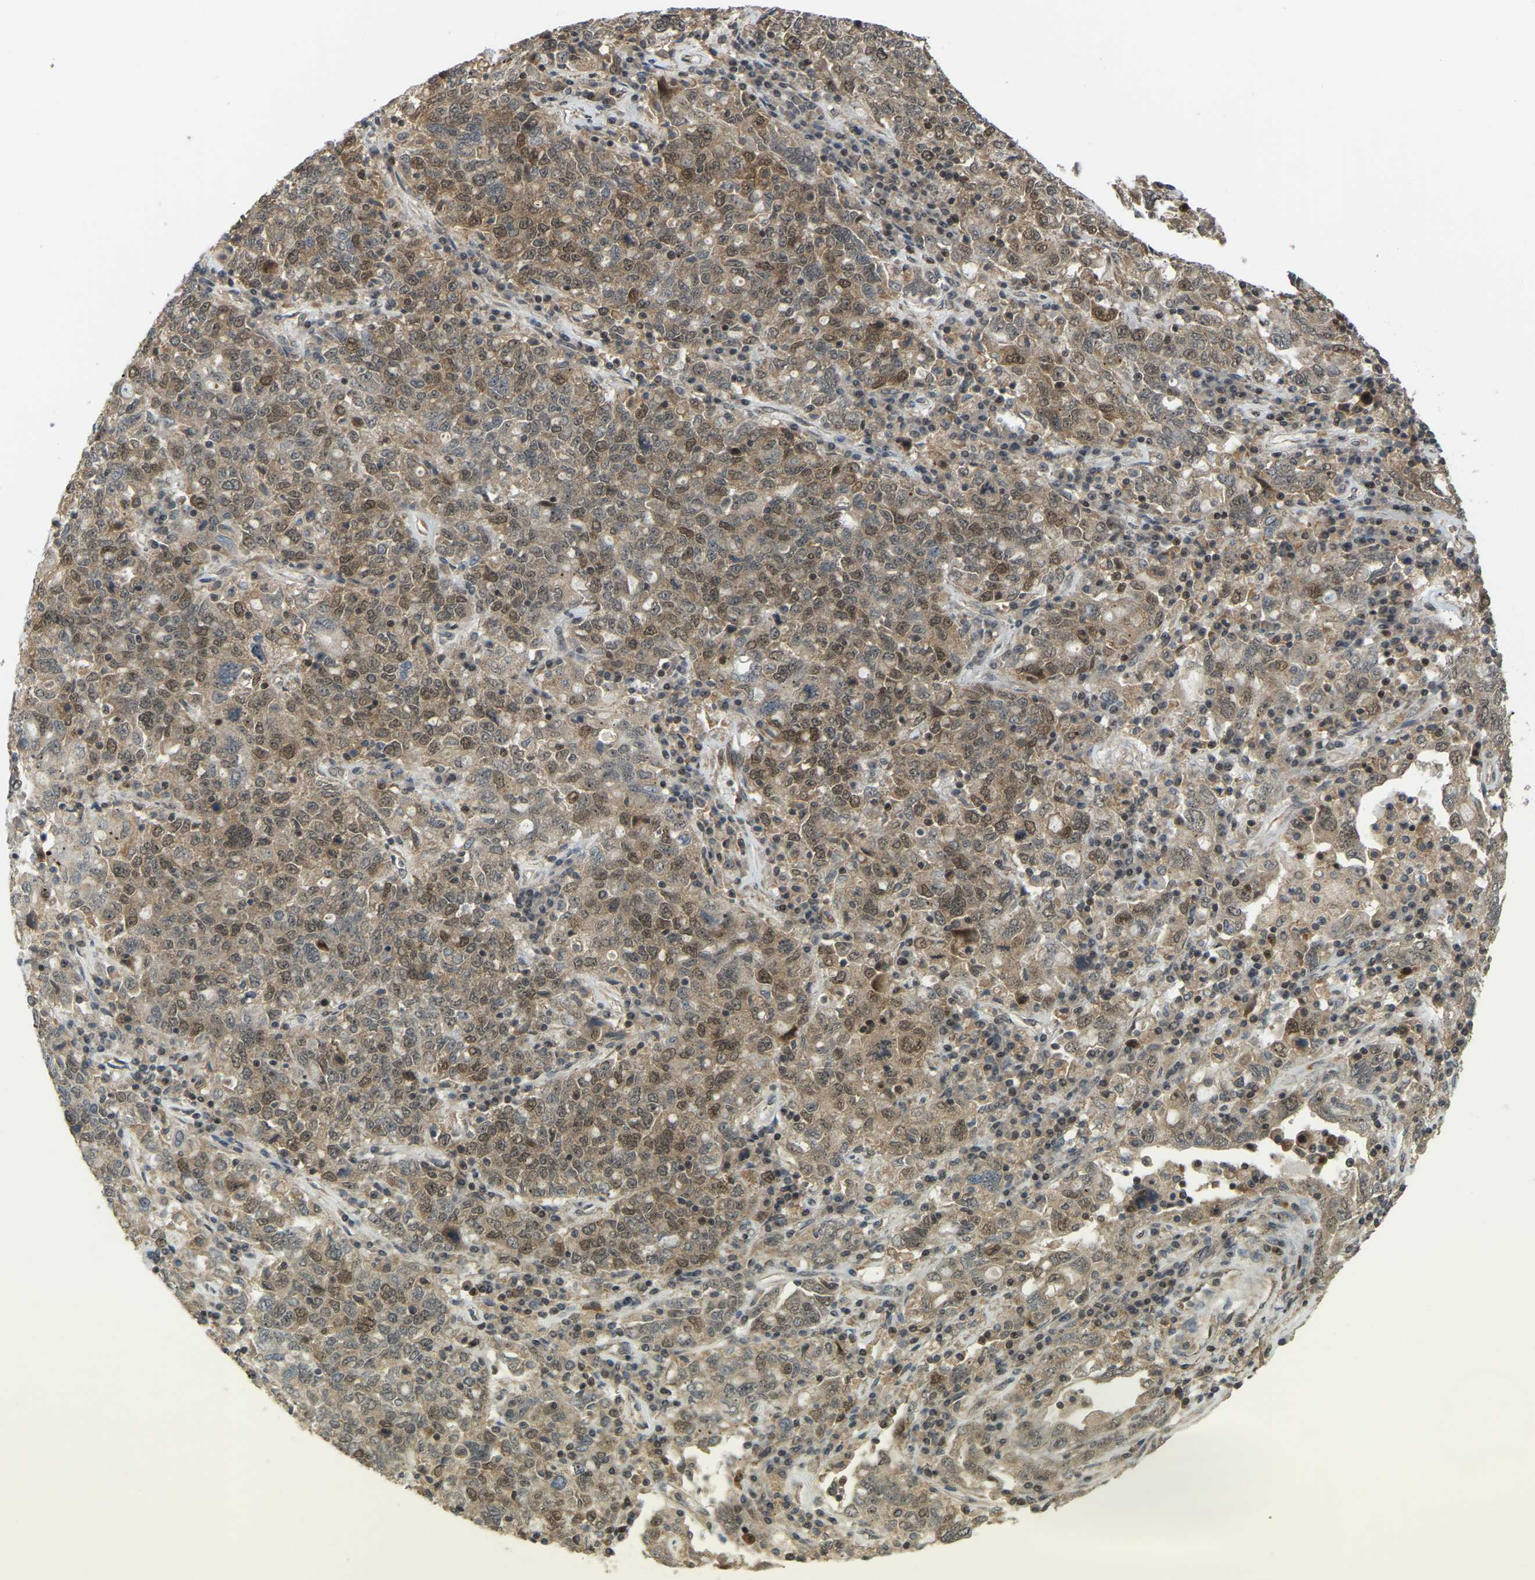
{"staining": {"intensity": "moderate", "quantity": "25%-75%", "location": "cytoplasmic/membranous,nuclear"}, "tissue": "ovarian cancer", "cell_type": "Tumor cells", "image_type": "cancer", "snomed": [{"axis": "morphology", "description": "Carcinoma, endometroid"}, {"axis": "topography", "description": "Ovary"}], "caption": "Human ovarian cancer stained for a protein (brown) displays moderate cytoplasmic/membranous and nuclear positive expression in approximately 25%-75% of tumor cells.", "gene": "BRF2", "patient": {"sex": "female", "age": 62}}